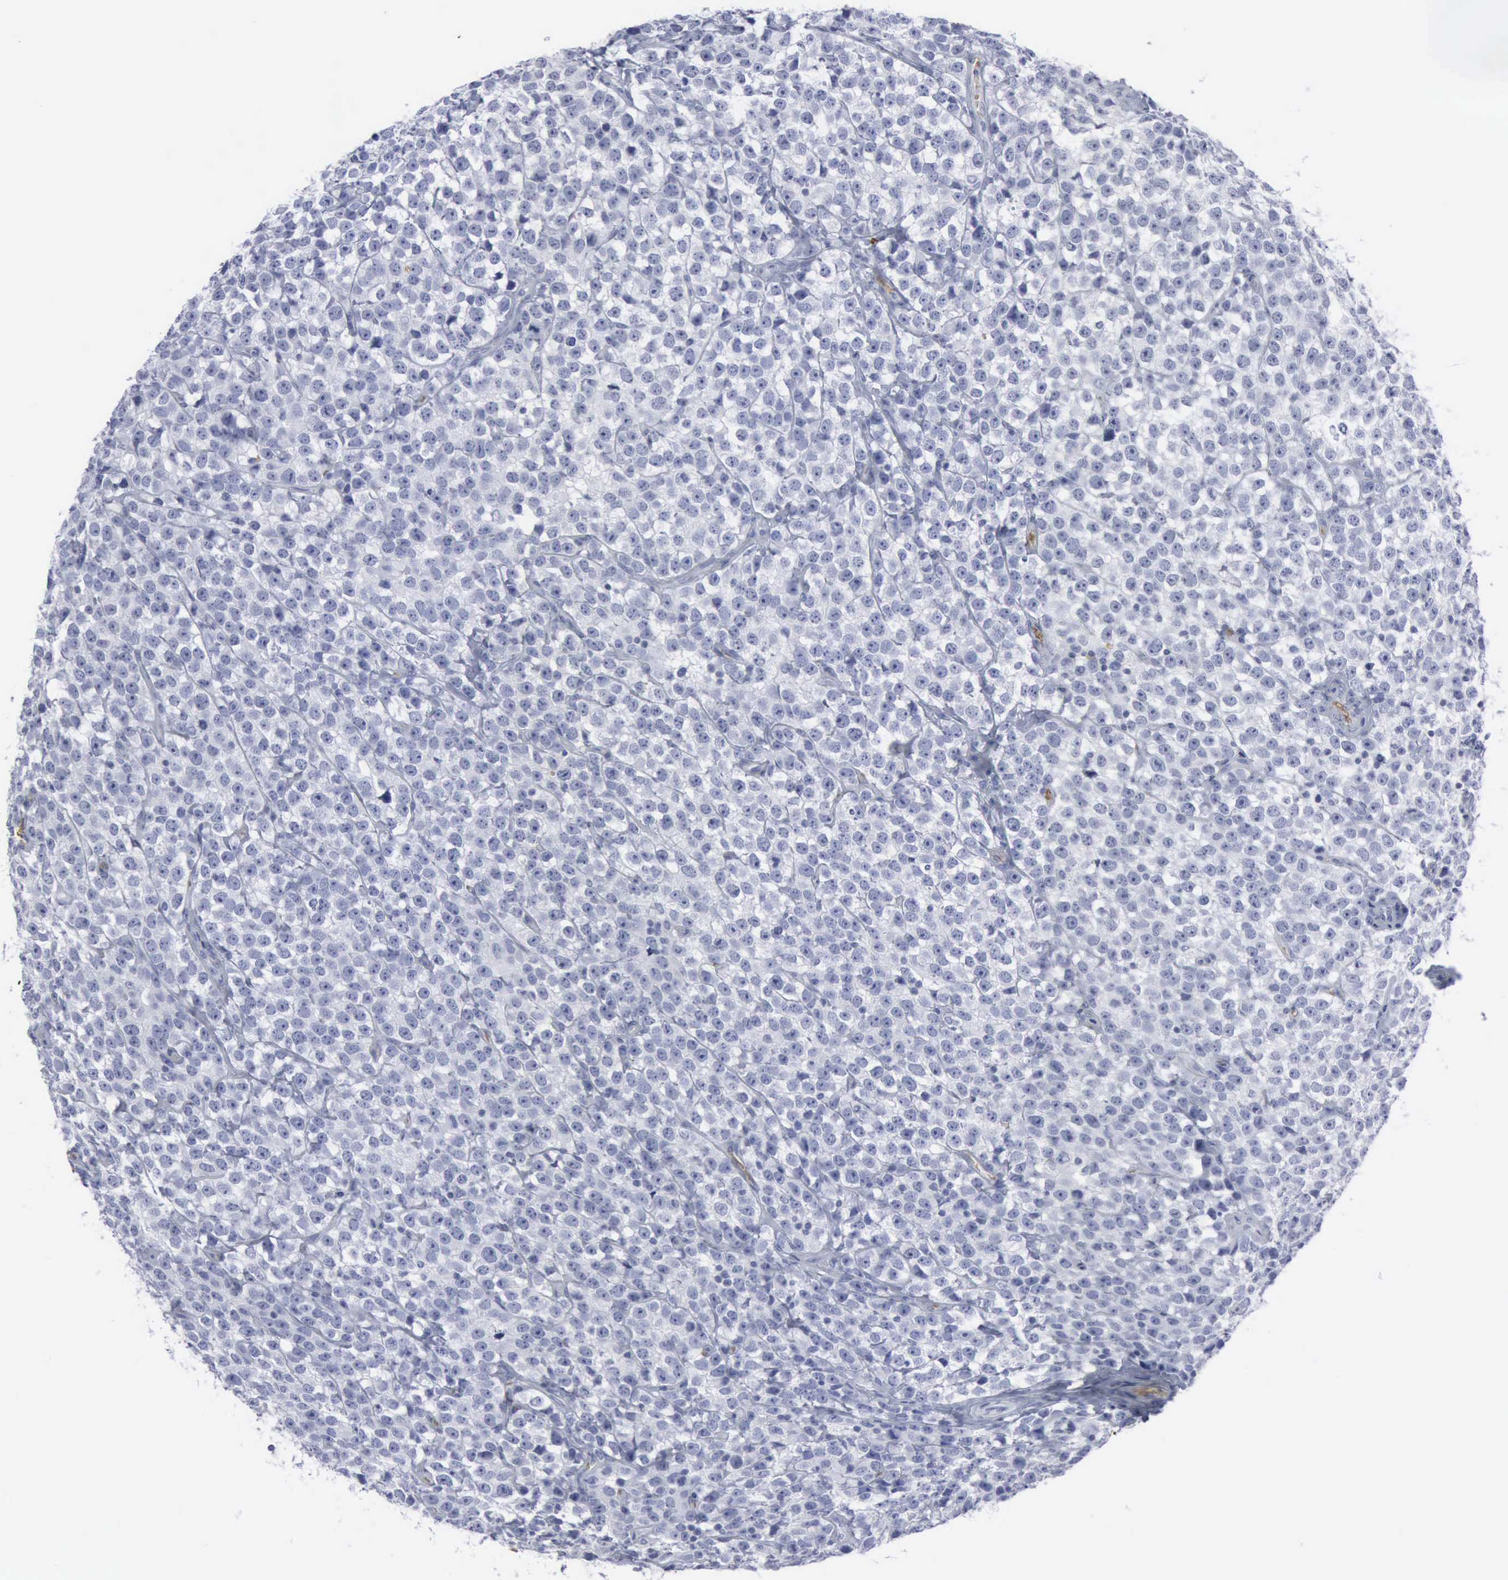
{"staining": {"intensity": "negative", "quantity": "none", "location": "none"}, "tissue": "testis cancer", "cell_type": "Tumor cells", "image_type": "cancer", "snomed": [{"axis": "morphology", "description": "Seminoma, NOS"}, {"axis": "topography", "description": "Testis"}], "caption": "Tumor cells are negative for protein expression in human testis cancer. Brightfield microscopy of immunohistochemistry (IHC) stained with DAB (brown) and hematoxylin (blue), captured at high magnification.", "gene": "TGFB1", "patient": {"sex": "male", "age": 25}}